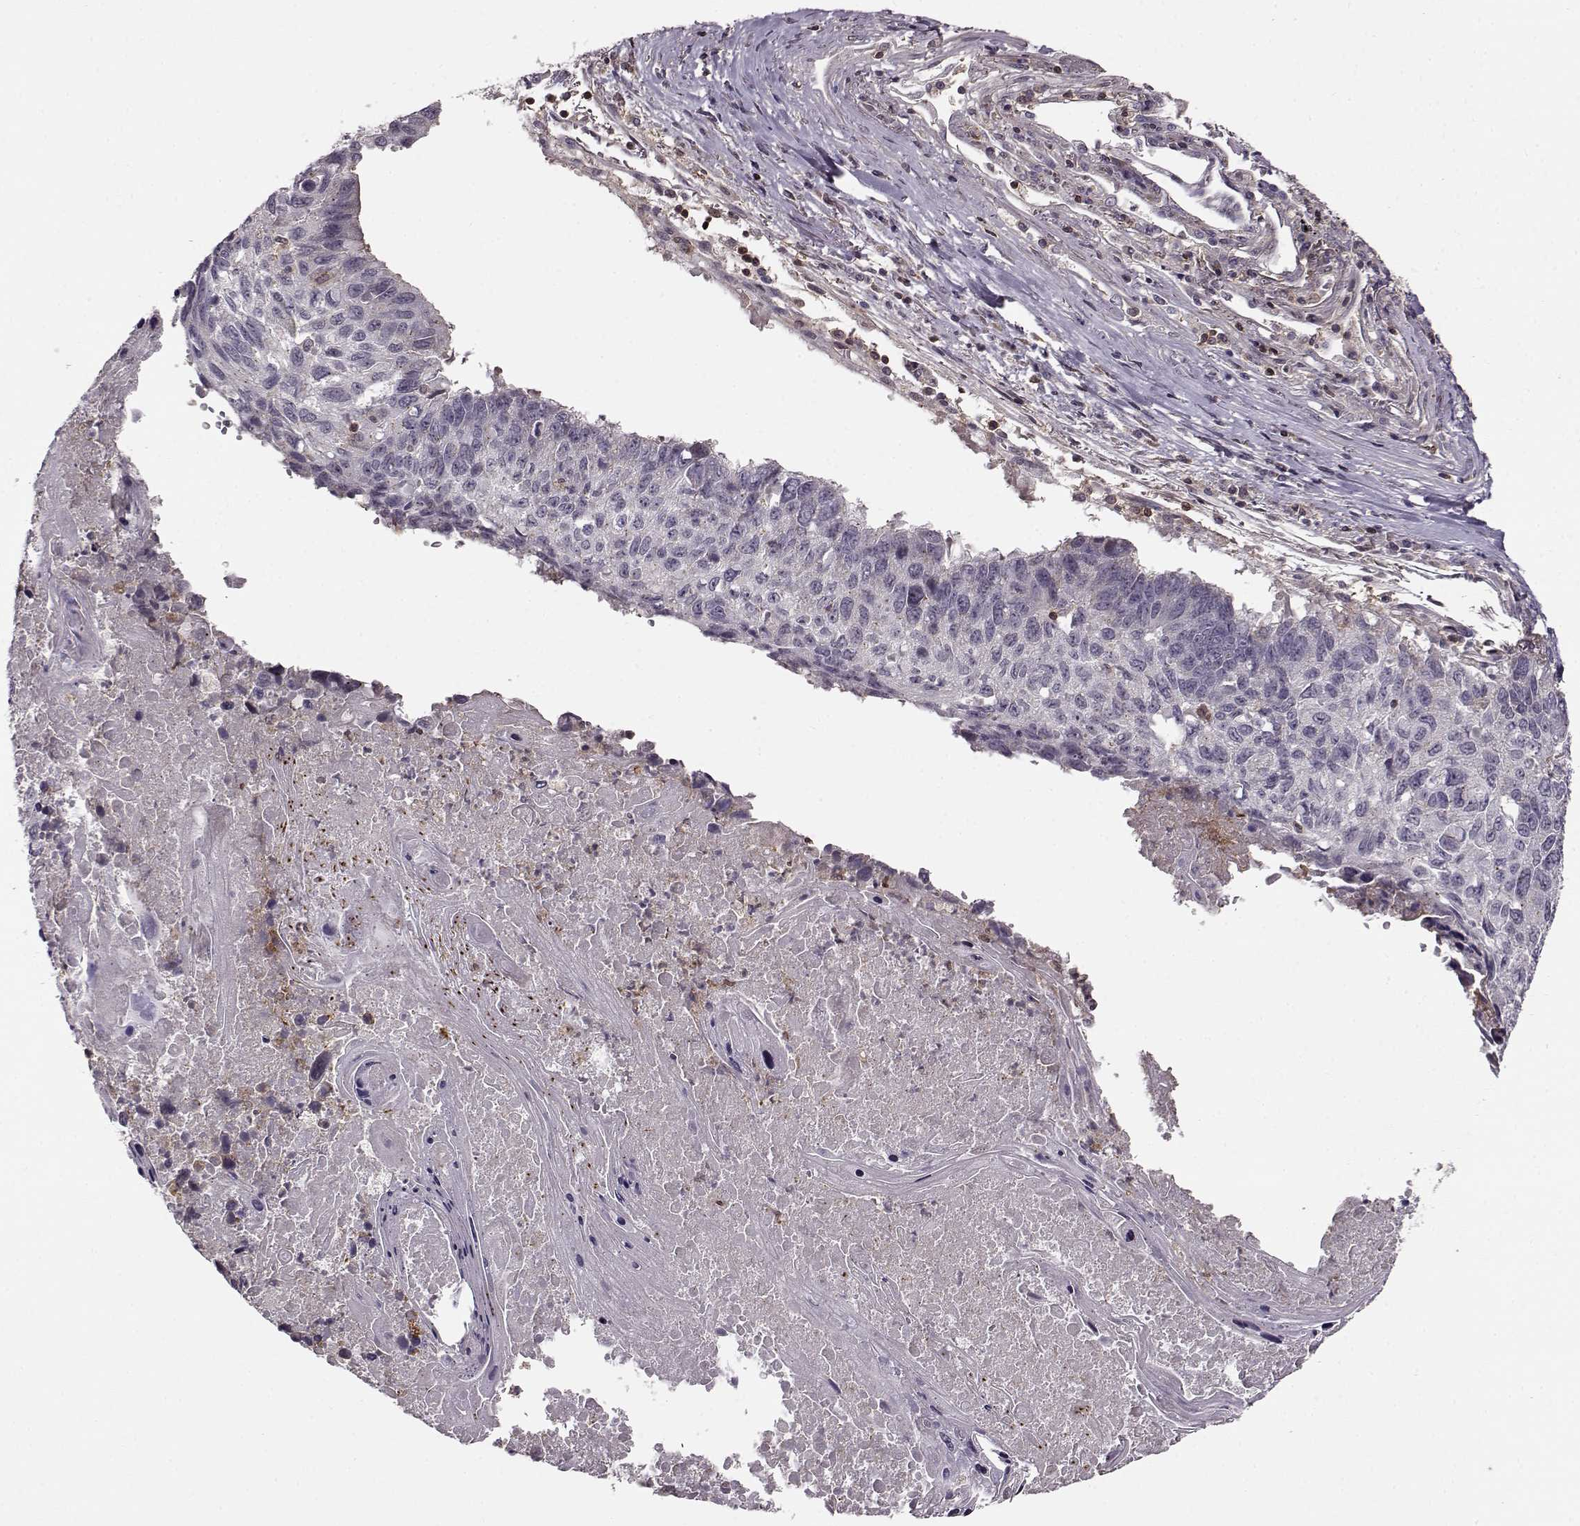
{"staining": {"intensity": "negative", "quantity": "none", "location": "none"}, "tissue": "lung cancer", "cell_type": "Tumor cells", "image_type": "cancer", "snomed": [{"axis": "morphology", "description": "Squamous cell carcinoma, NOS"}, {"axis": "topography", "description": "Lung"}], "caption": "This is an IHC image of squamous cell carcinoma (lung). There is no staining in tumor cells.", "gene": "MFSD1", "patient": {"sex": "male", "age": 73}}